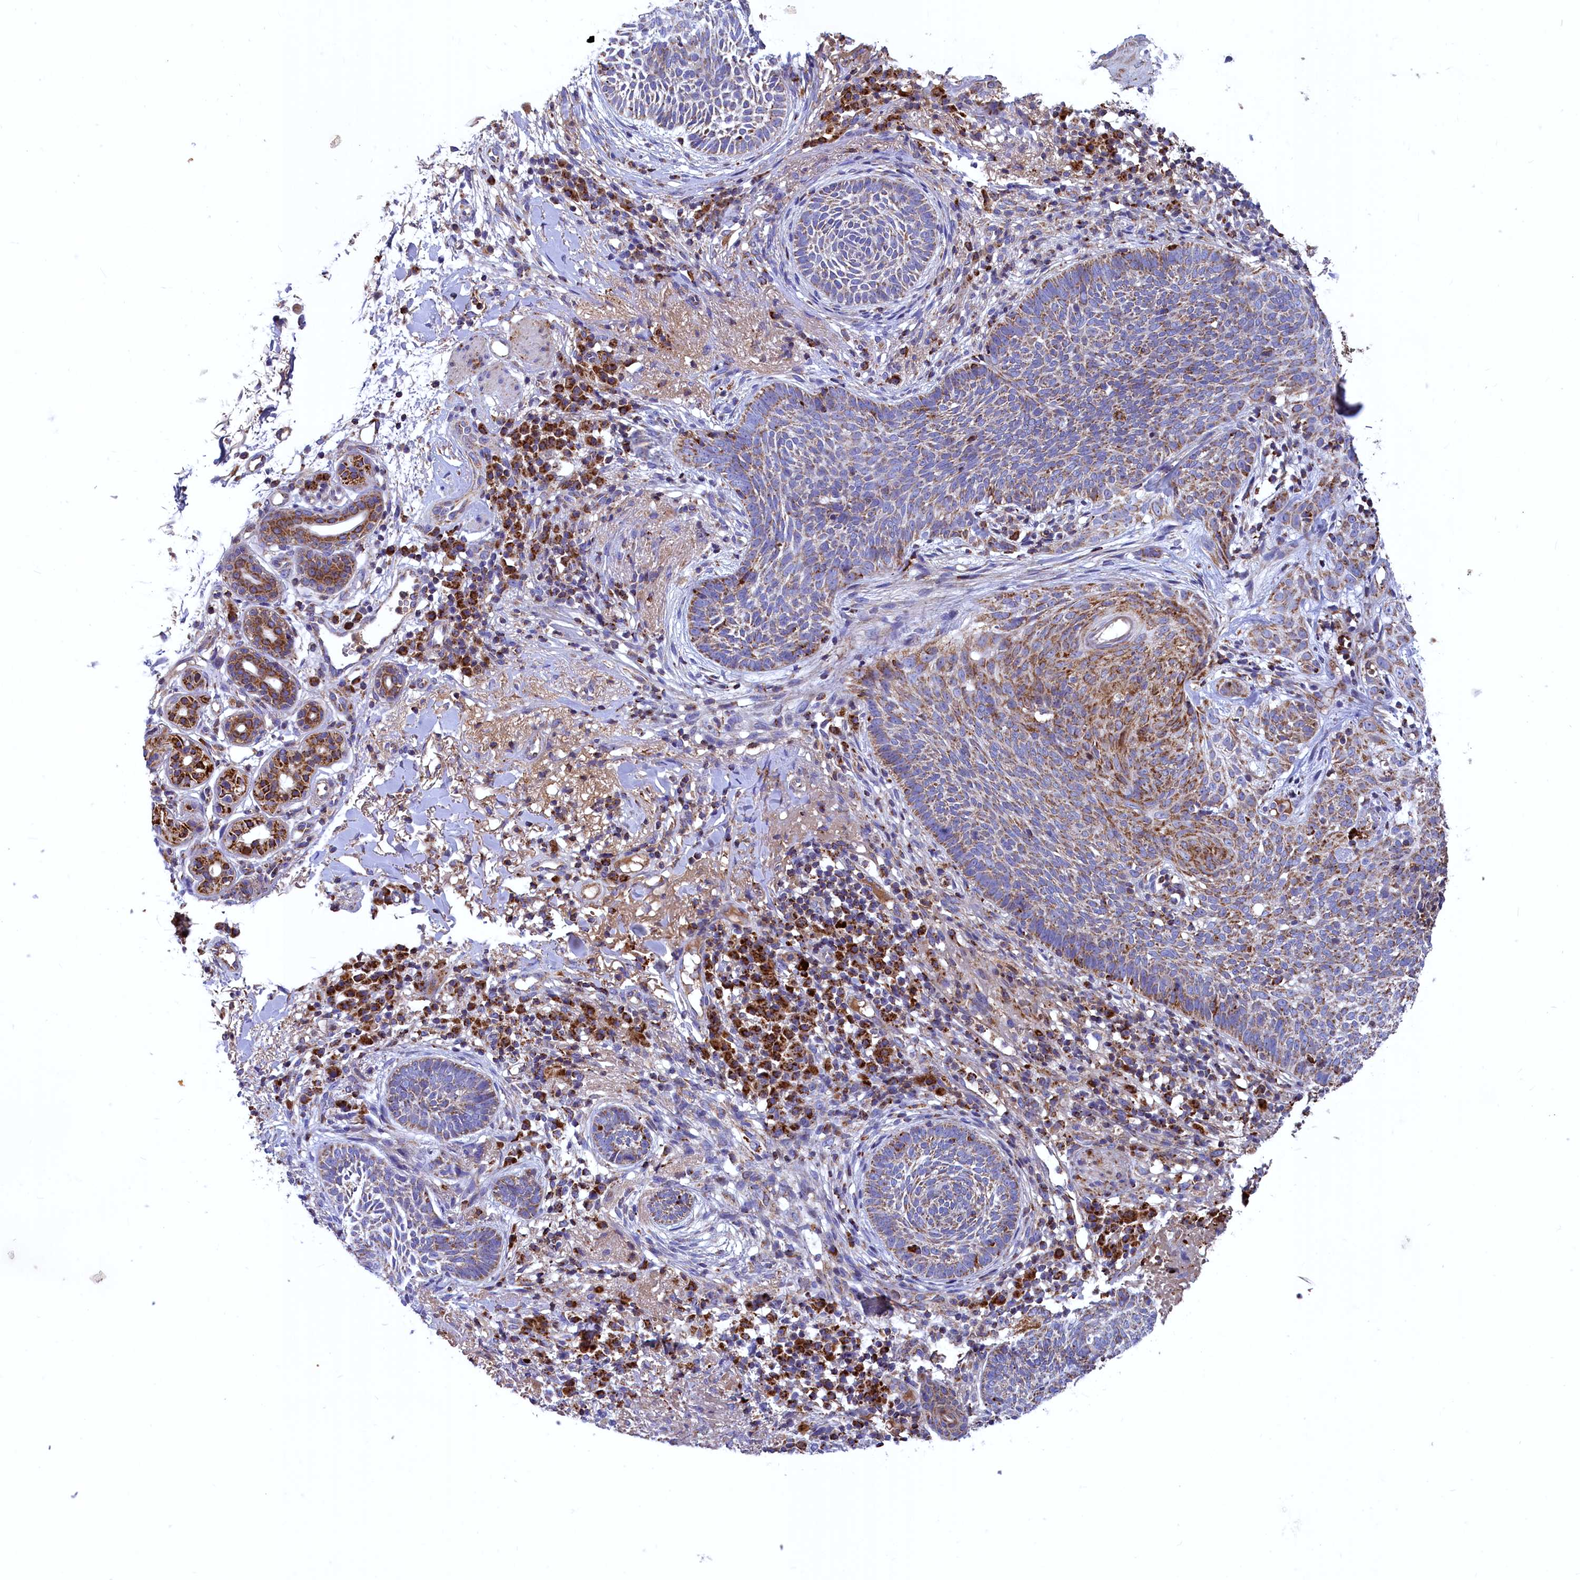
{"staining": {"intensity": "moderate", "quantity": "25%-75%", "location": "cytoplasmic/membranous"}, "tissue": "skin cancer", "cell_type": "Tumor cells", "image_type": "cancer", "snomed": [{"axis": "morphology", "description": "Basal cell carcinoma"}, {"axis": "topography", "description": "Skin"}], "caption": "This is an image of IHC staining of skin basal cell carcinoma, which shows moderate positivity in the cytoplasmic/membranous of tumor cells.", "gene": "COX17", "patient": {"sex": "male", "age": 85}}